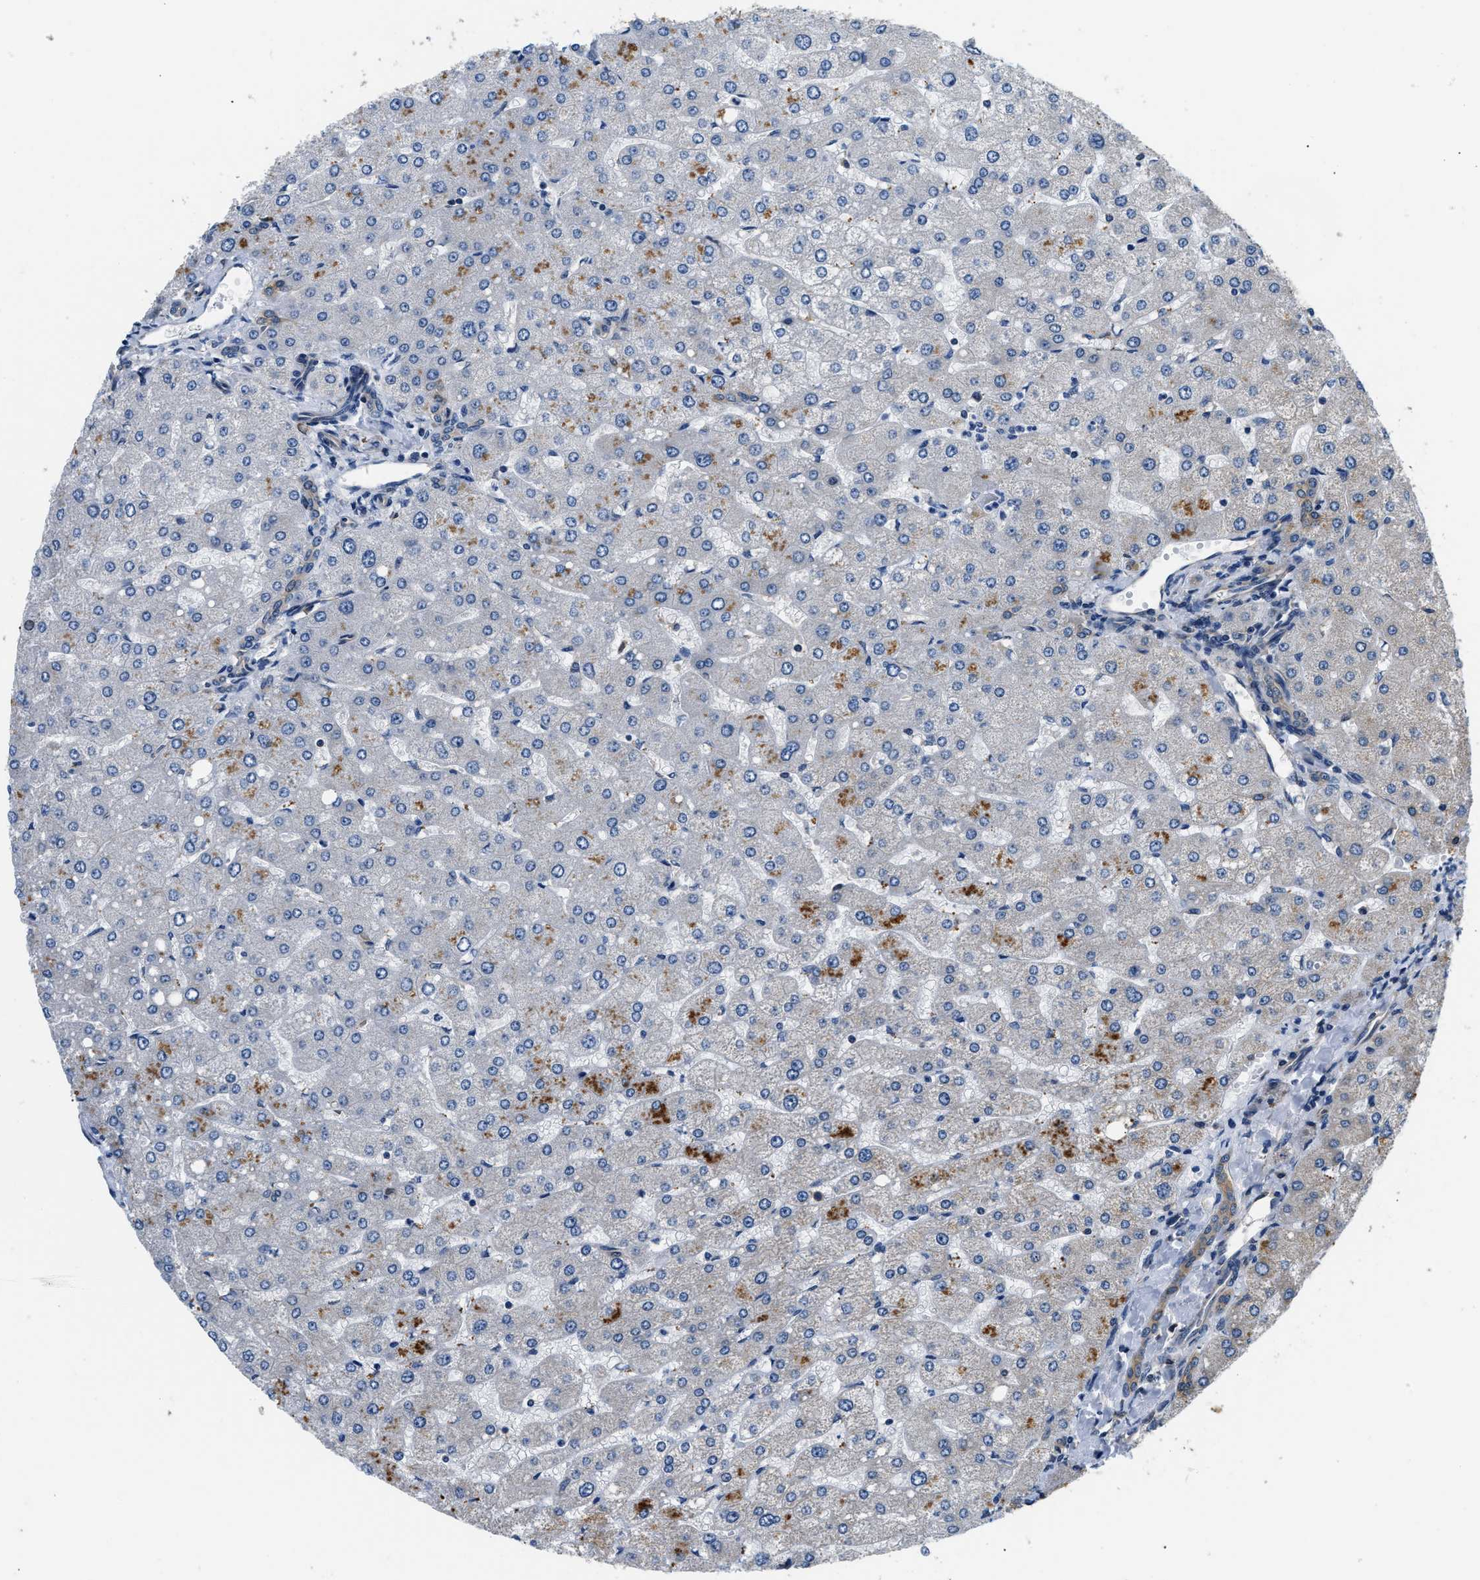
{"staining": {"intensity": "negative", "quantity": "none", "location": "none"}, "tissue": "liver", "cell_type": "Cholangiocytes", "image_type": "normal", "snomed": [{"axis": "morphology", "description": "Normal tissue, NOS"}, {"axis": "topography", "description": "Liver"}], "caption": "Image shows no protein expression in cholangiocytes of normal liver.", "gene": "PPP2R1B", "patient": {"sex": "male", "age": 55}}